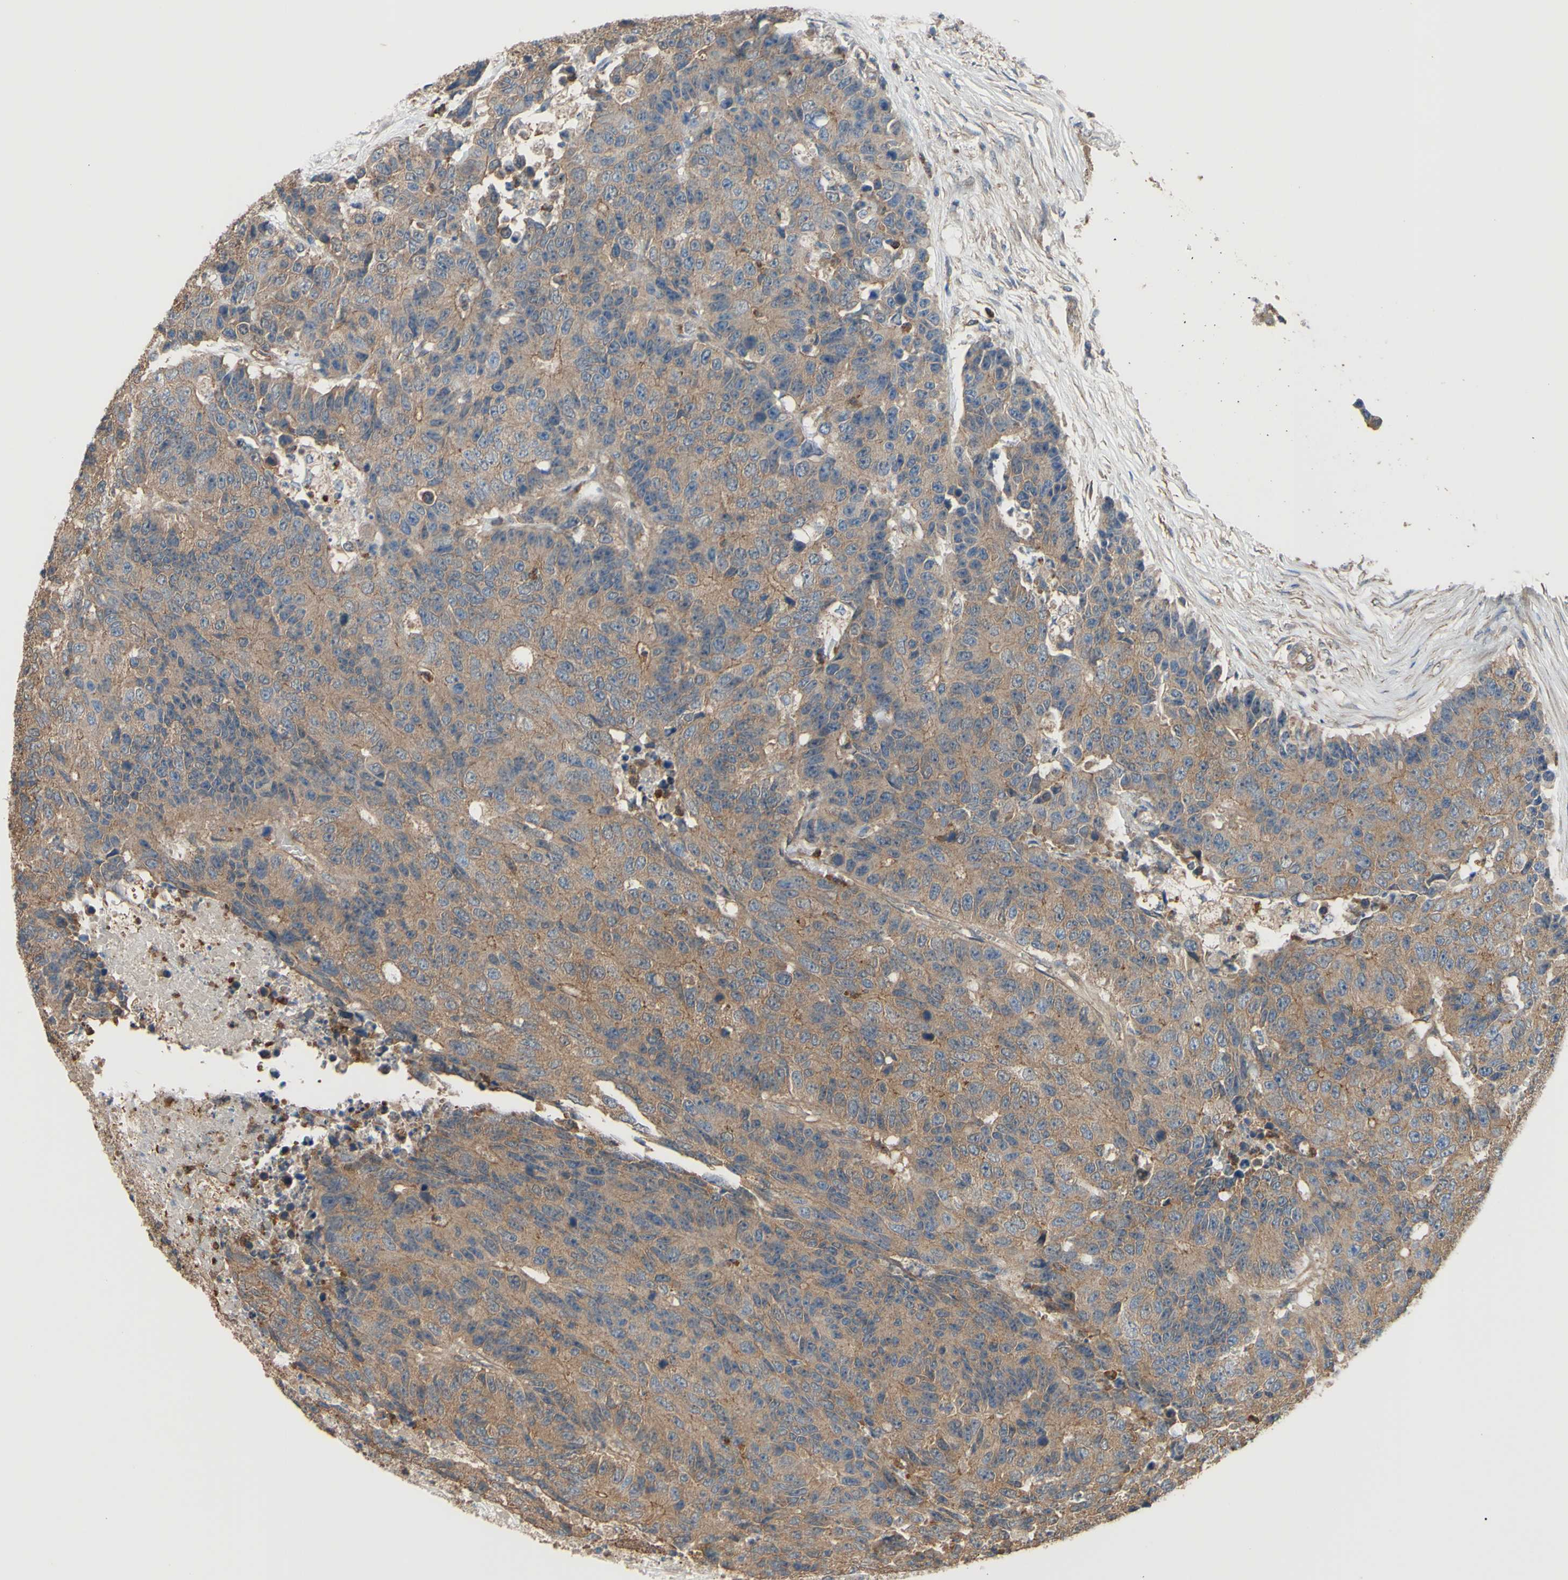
{"staining": {"intensity": "moderate", "quantity": ">75%", "location": "cytoplasmic/membranous"}, "tissue": "colorectal cancer", "cell_type": "Tumor cells", "image_type": "cancer", "snomed": [{"axis": "morphology", "description": "Adenocarcinoma, NOS"}, {"axis": "topography", "description": "Colon"}], "caption": "This is a histology image of immunohistochemistry staining of colorectal adenocarcinoma, which shows moderate positivity in the cytoplasmic/membranous of tumor cells.", "gene": "CTTN", "patient": {"sex": "female", "age": 86}}